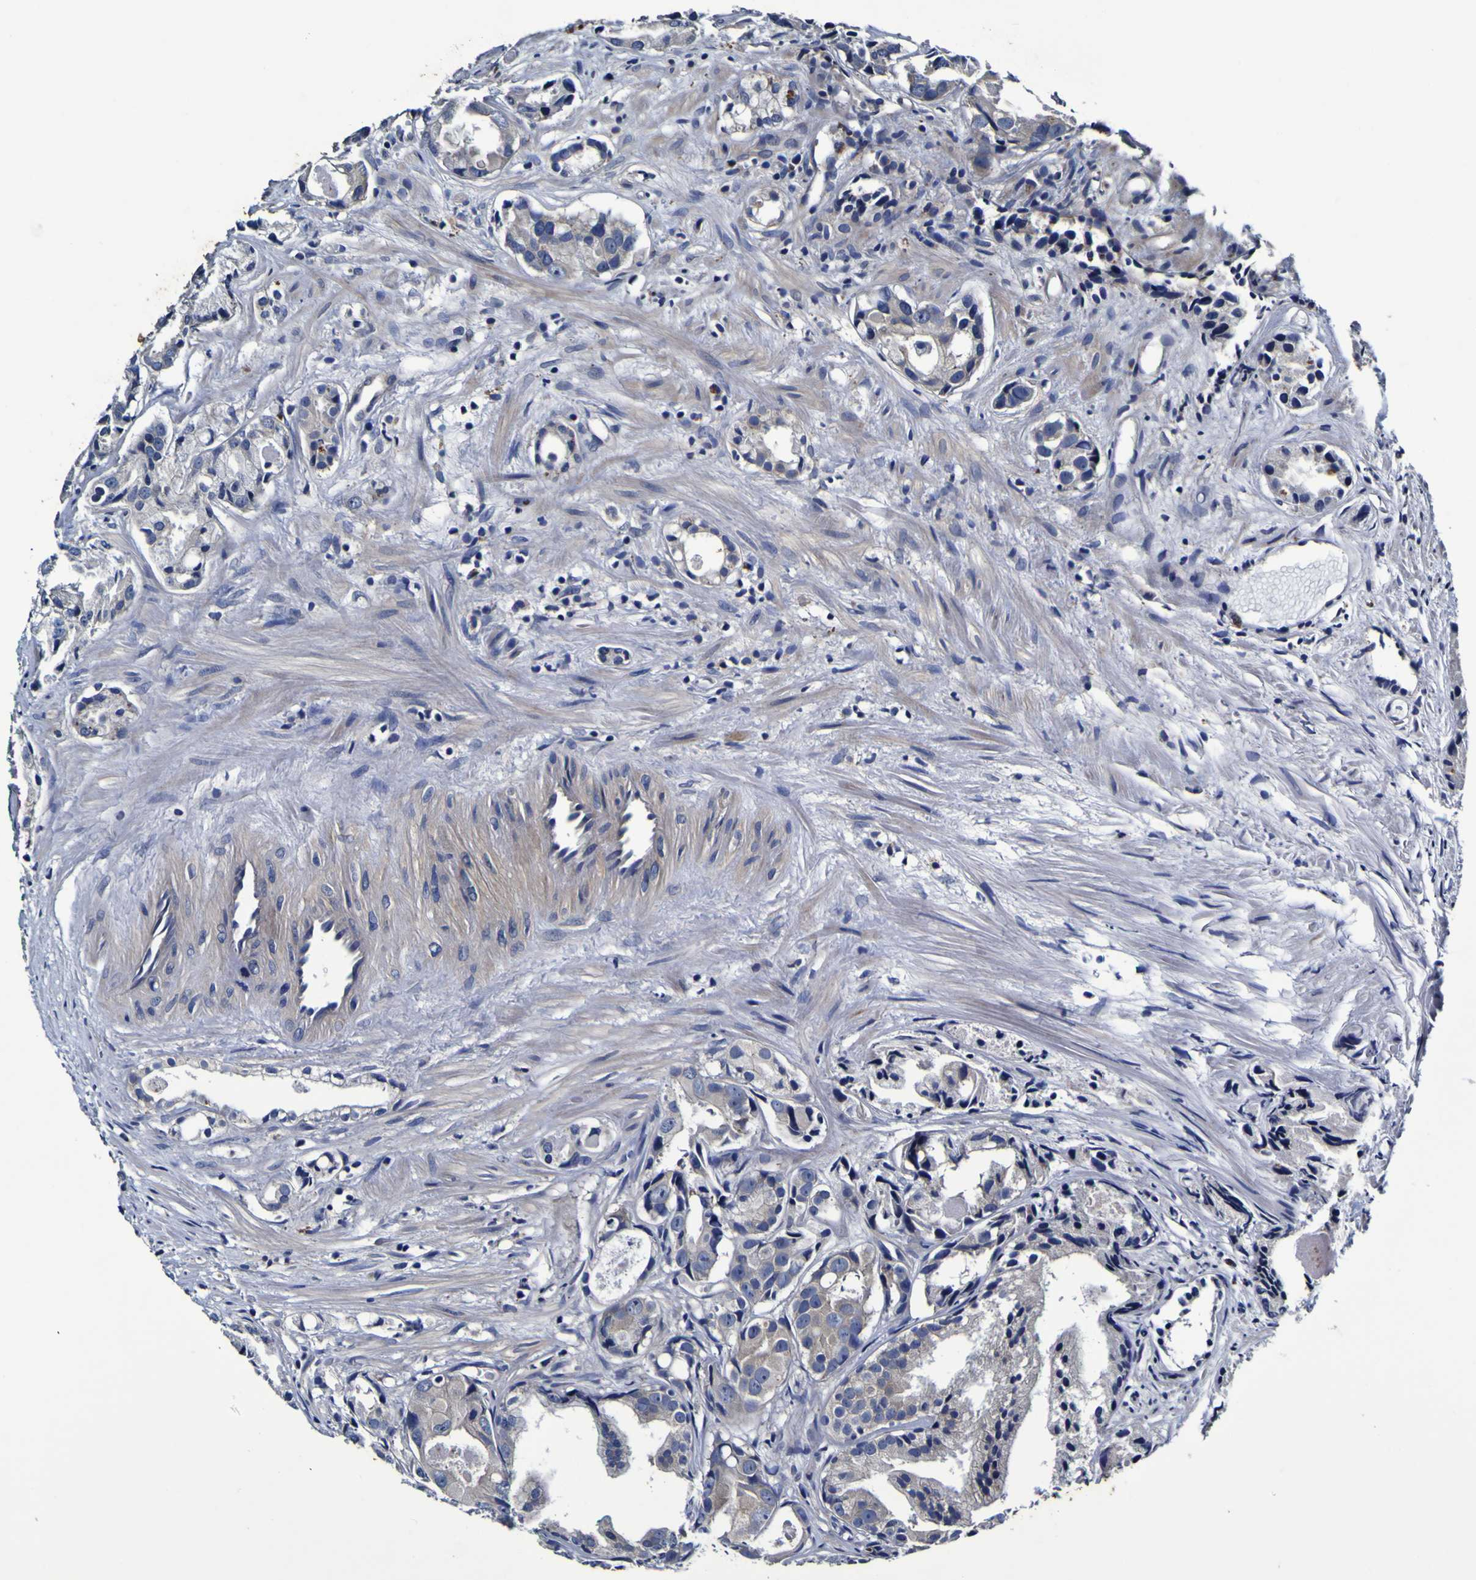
{"staining": {"intensity": "weak", "quantity": "<25%", "location": "cytoplasmic/membranous"}, "tissue": "prostate cancer", "cell_type": "Tumor cells", "image_type": "cancer", "snomed": [{"axis": "morphology", "description": "Adenocarcinoma, Low grade"}, {"axis": "topography", "description": "Prostate"}], "caption": "The image shows no staining of tumor cells in prostate cancer (low-grade adenocarcinoma).", "gene": "PANK4", "patient": {"sex": "male", "age": 72}}